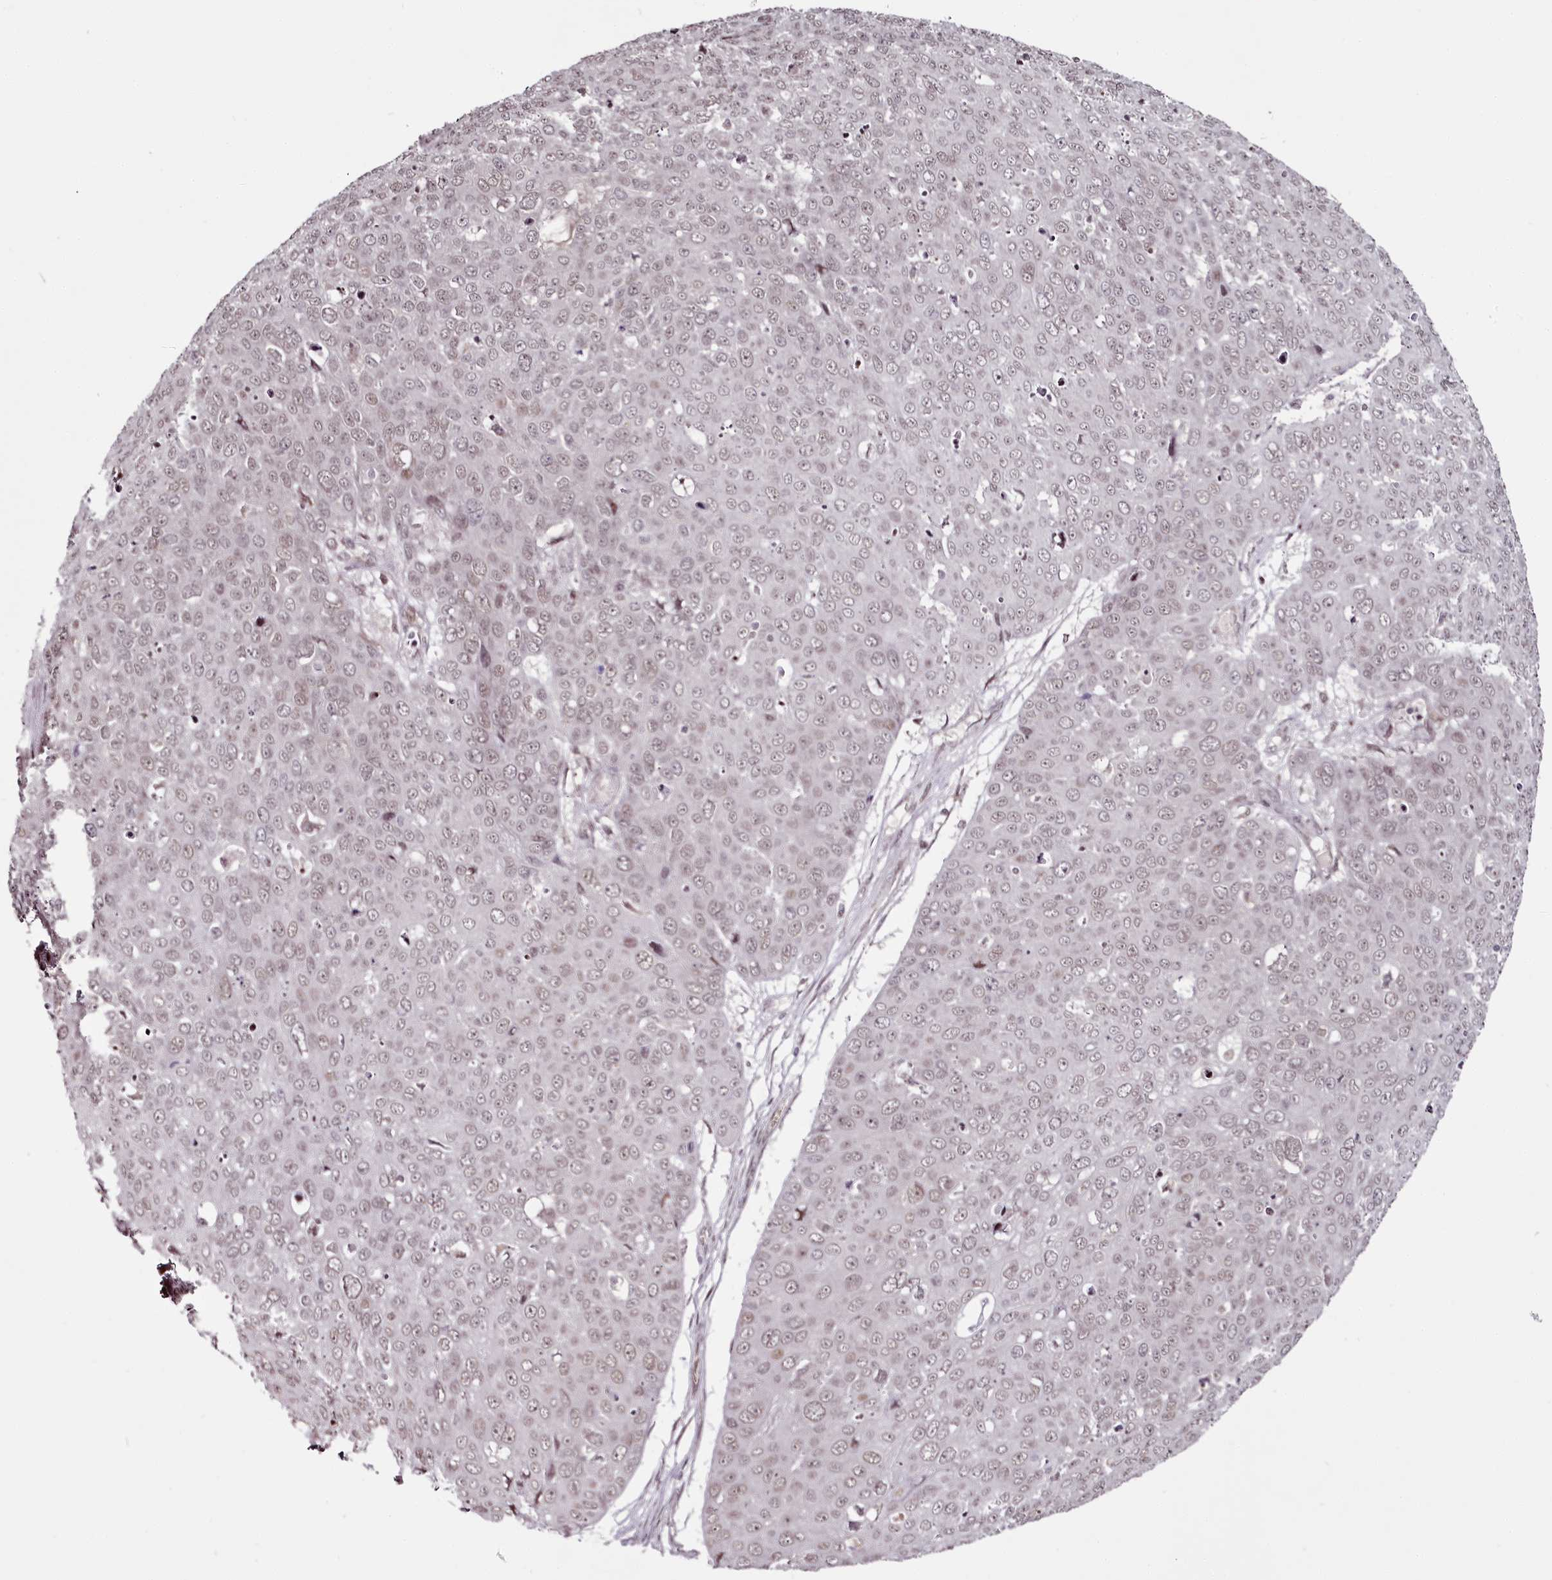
{"staining": {"intensity": "negative", "quantity": "none", "location": "none"}, "tissue": "skin cancer", "cell_type": "Tumor cells", "image_type": "cancer", "snomed": [{"axis": "morphology", "description": "Squamous cell carcinoma, NOS"}, {"axis": "topography", "description": "Skin"}], "caption": "DAB (3,3'-diaminobenzidine) immunohistochemical staining of skin cancer (squamous cell carcinoma) reveals no significant positivity in tumor cells.", "gene": "THYN1", "patient": {"sex": "male", "age": 71}}